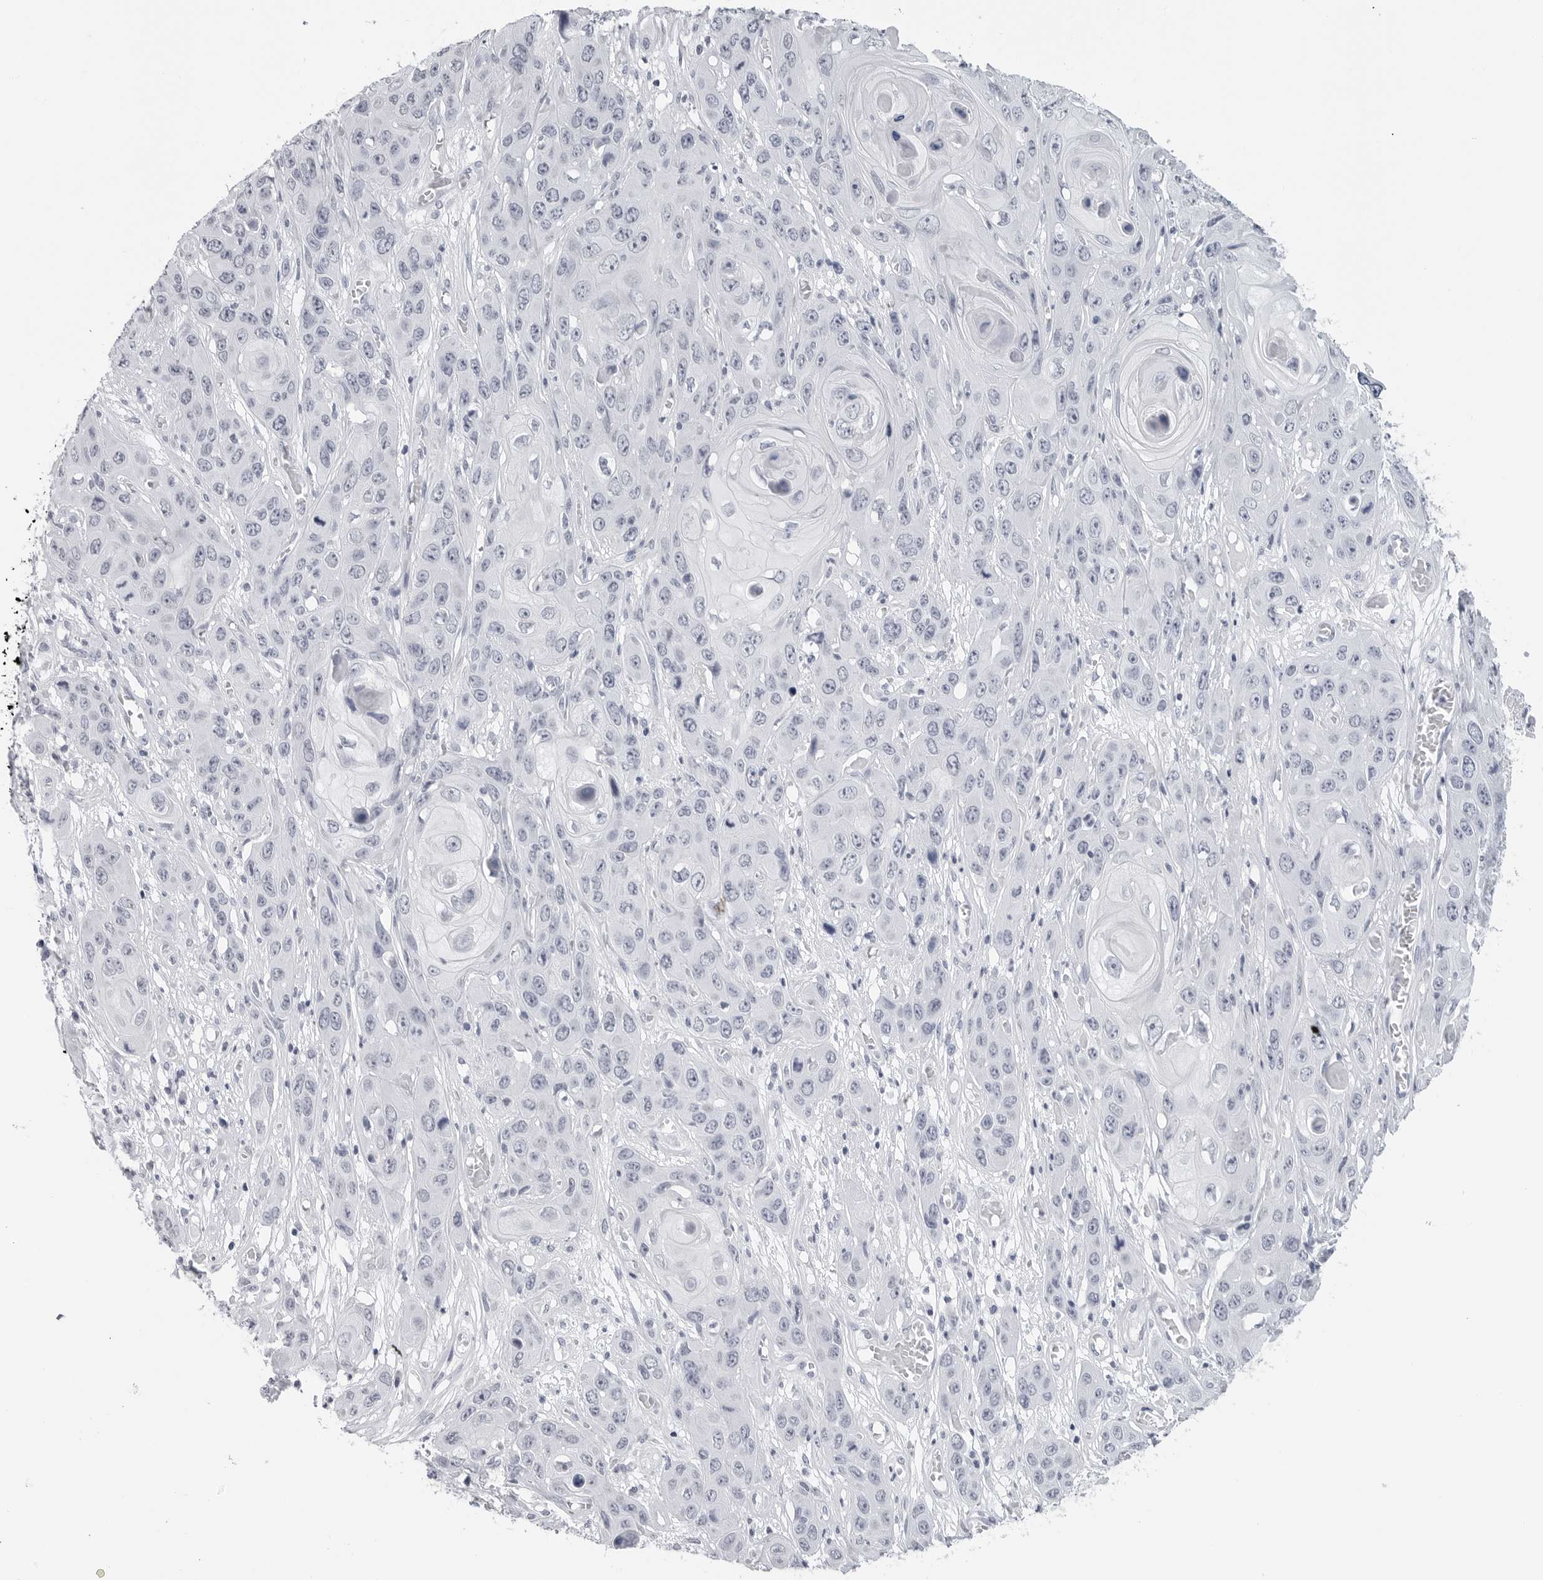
{"staining": {"intensity": "negative", "quantity": "none", "location": "none"}, "tissue": "skin cancer", "cell_type": "Tumor cells", "image_type": "cancer", "snomed": [{"axis": "morphology", "description": "Squamous cell carcinoma, NOS"}, {"axis": "topography", "description": "Skin"}], "caption": "IHC photomicrograph of neoplastic tissue: skin cancer stained with DAB (3,3'-diaminobenzidine) demonstrates no significant protein staining in tumor cells.", "gene": "PGA3", "patient": {"sex": "male", "age": 55}}